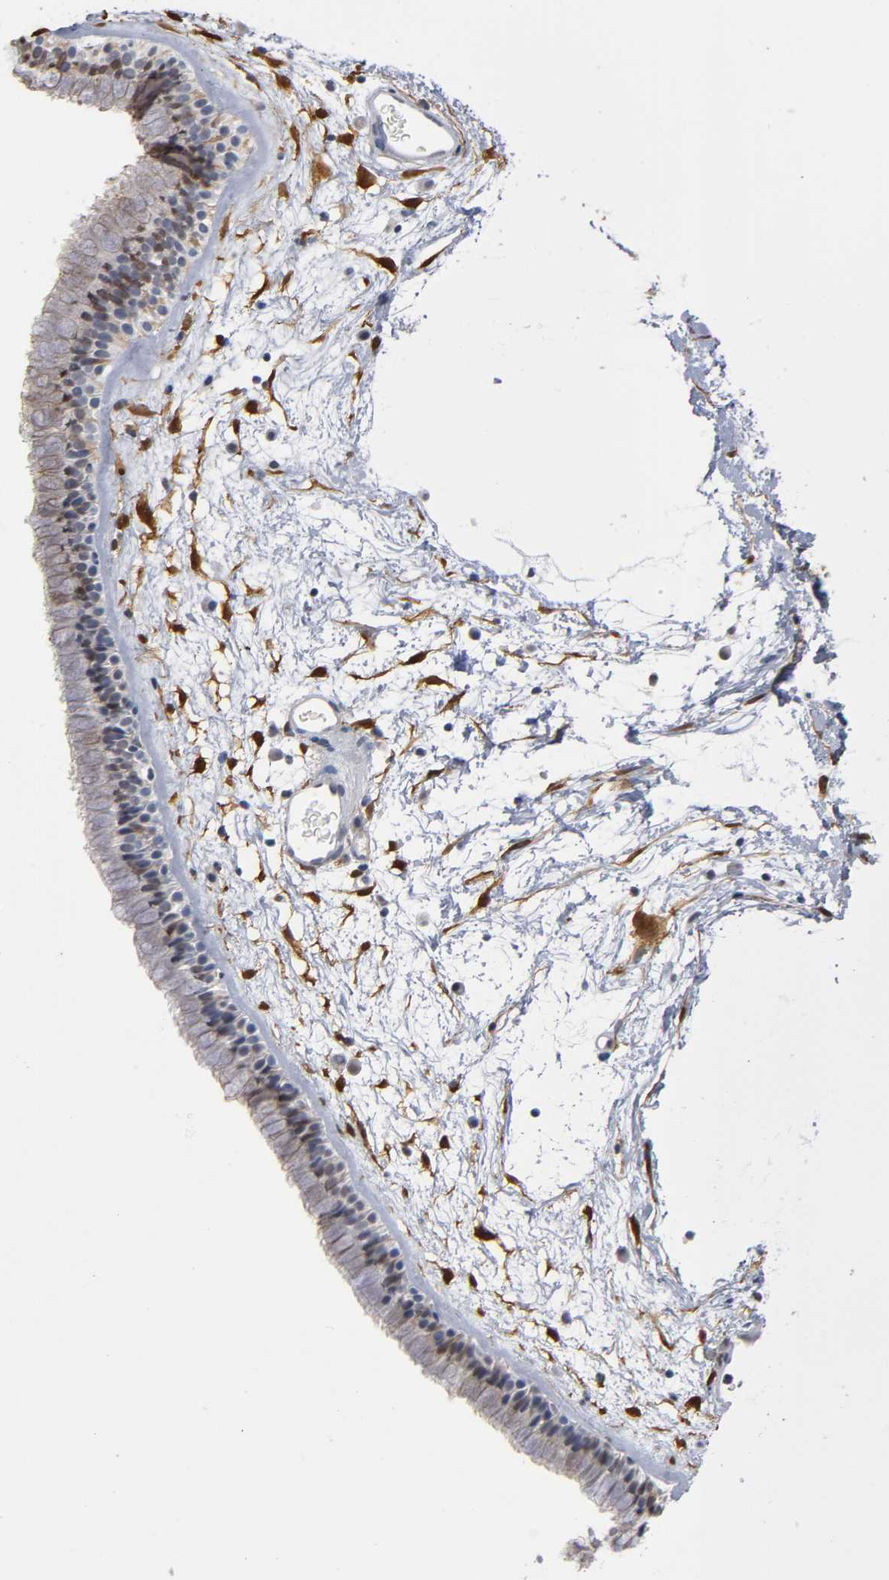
{"staining": {"intensity": "weak", "quantity": "25%-75%", "location": "cytoplasmic/membranous,nuclear"}, "tissue": "nasopharynx", "cell_type": "Respiratory epithelial cells", "image_type": "normal", "snomed": [{"axis": "morphology", "description": "Normal tissue, NOS"}, {"axis": "morphology", "description": "Inflammation, NOS"}, {"axis": "topography", "description": "Nasopharynx"}], "caption": "A histopathology image of human nasopharynx stained for a protein shows weak cytoplasmic/membranous,nuclear brown staining in respiratory epithelial cells. The protein of interest is stained brown, and the nuclei are stained in blue (DAB (3,3'-diaminobenzidine) IHC with brightfield microscopy, high magnification).", "gene": "CRABP2", "patient": {"sex": "male", "age": 48}}